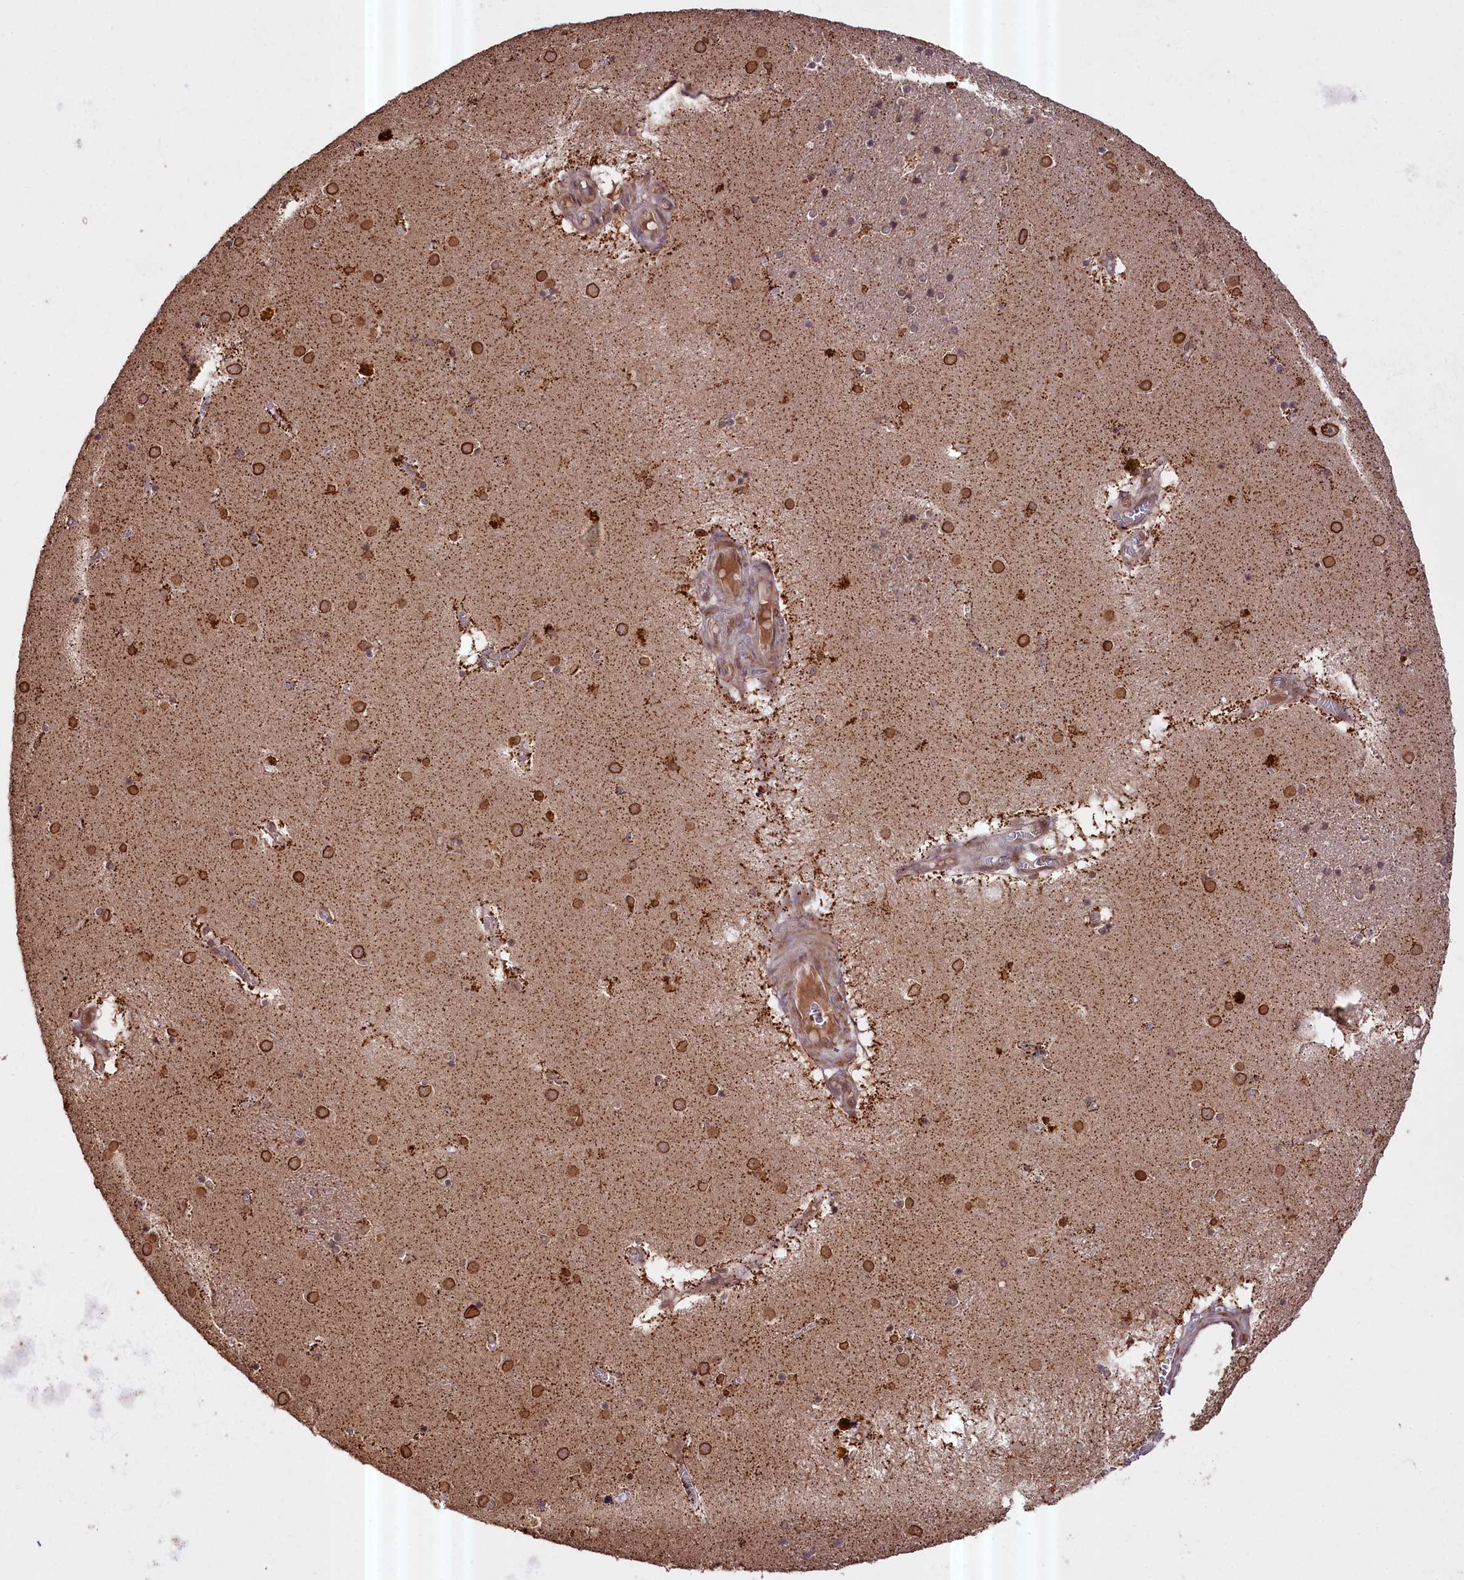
{"staining": {"intensity": "weak", "quantity": "25%-75%", "location": "cytoplasmic/membranous,nuclear"}, "tissue": "caudate", "cell_type": "Glial cells", "image_type": "normal", "snomed": [{"axis": "morphology", "description": "Normal tissue, NOS"}, {"axis": "topography", "description": "Lateral ventricle wall"}], "caption": "High-power microscopy captured an immunohistochemistry micrograph of unremarkable caudate, revealing weak cytoplasmic/membranous,nuclear staining in about 25%-75% of glial cells. (DAB IHC, brown staining for protein, blue staining for nuclei).", "gene": "ZNF480", "patient": {"sex": "male", "age": 70}}